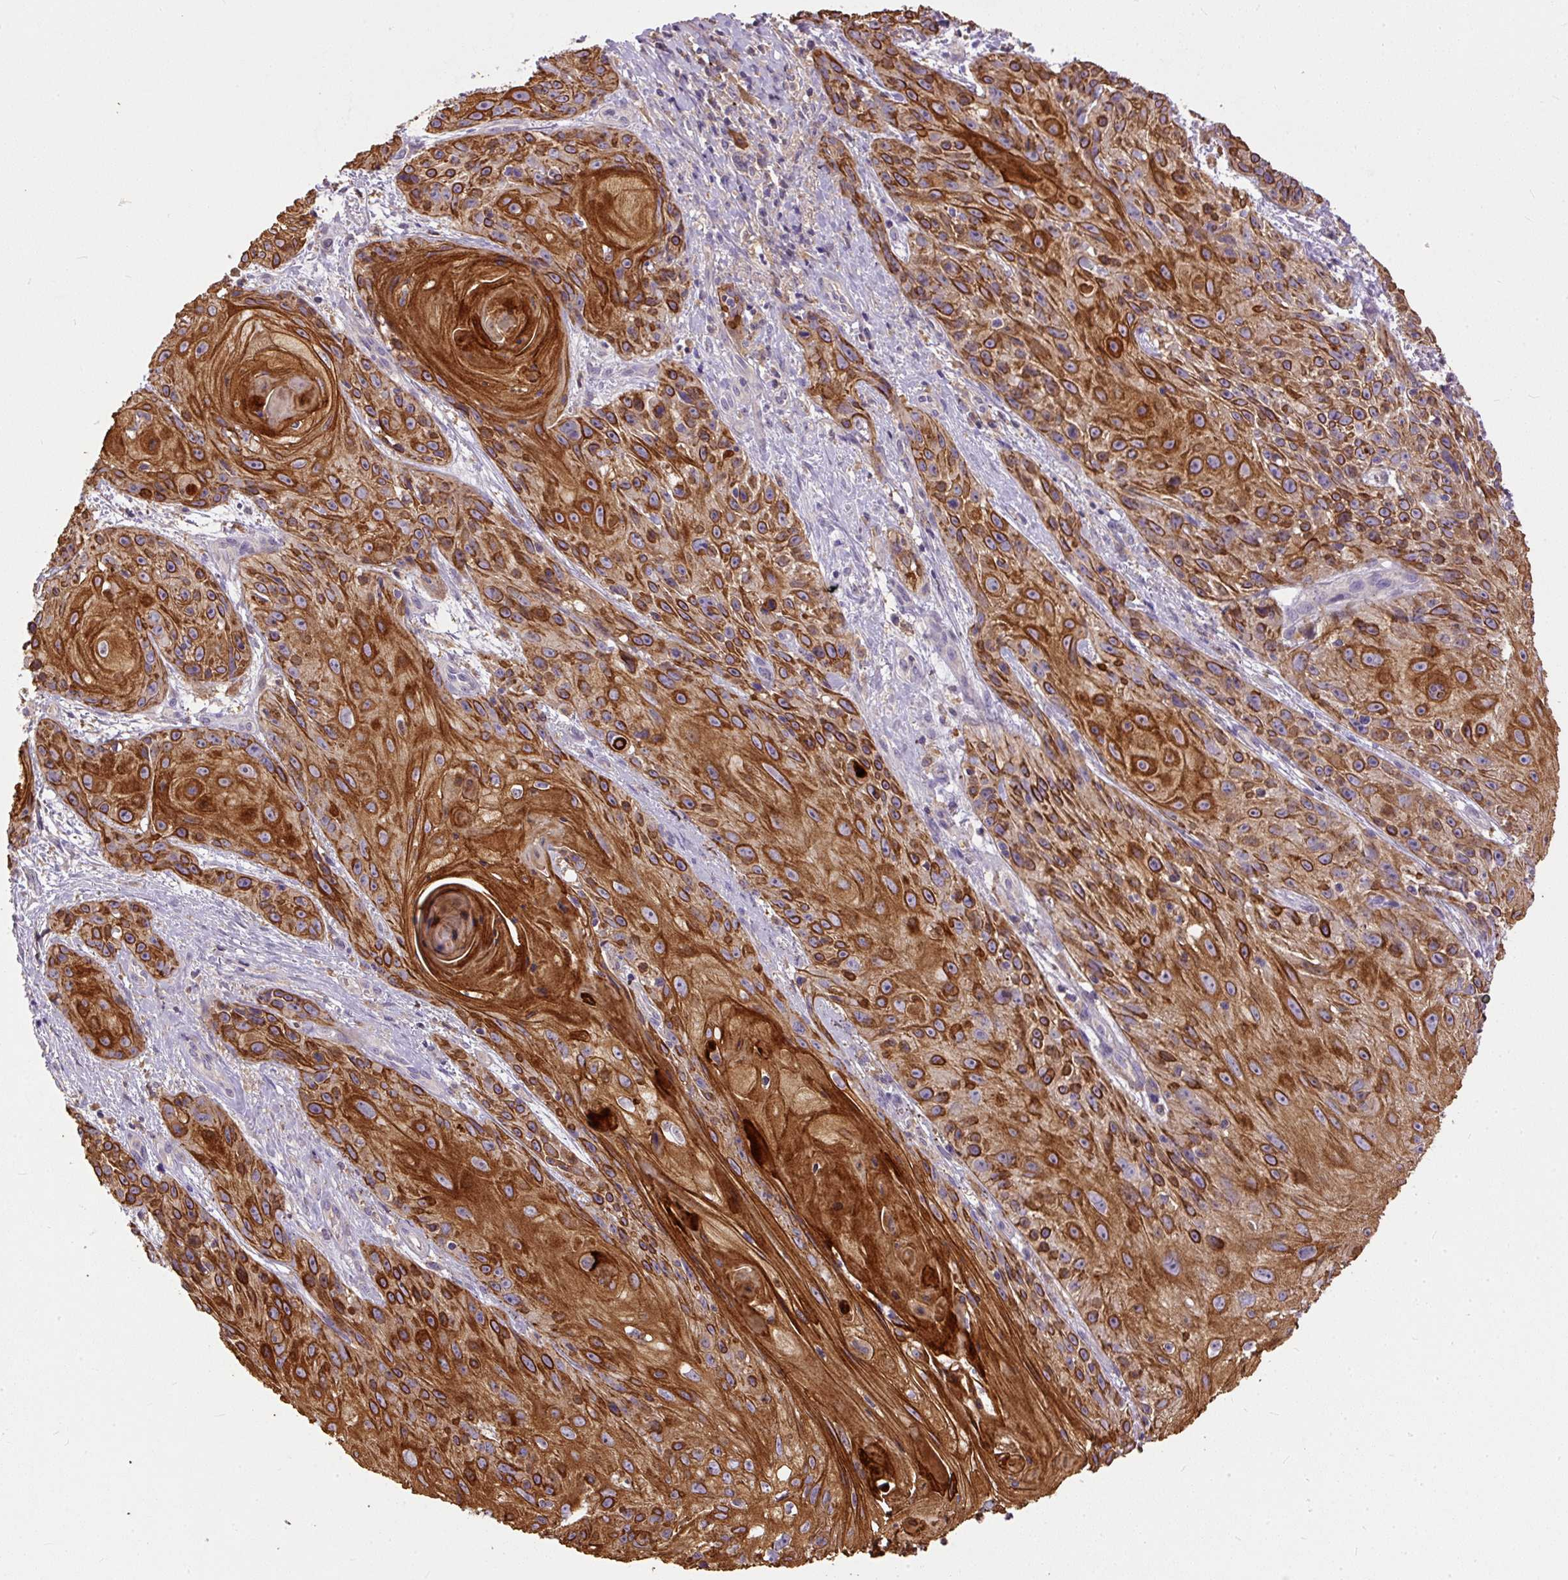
{"staining": {"intensity": "strong", "quantity": ">75%", "location": "cytoplasmic/membranous"}, "tissue": "skin cancer", "cell_type": "Tumor cells", "image_type": "cancer", "snomed": [{"axis": "morphology", "description": "Squamous cell carcinoma, NOS"}, {"axis": "topography", "description": "Skin"}, {"axis": "topography", "description": "Vulva"}], "caption": "Immunohistochemical staining of human skin squamous cell carcinoma exhibits strong cytoplasmic/membranous protein staining in approximately >75% of tumor cells.", "gene": "DAPK1", "patient": {"sex": "female", "age": 76}}